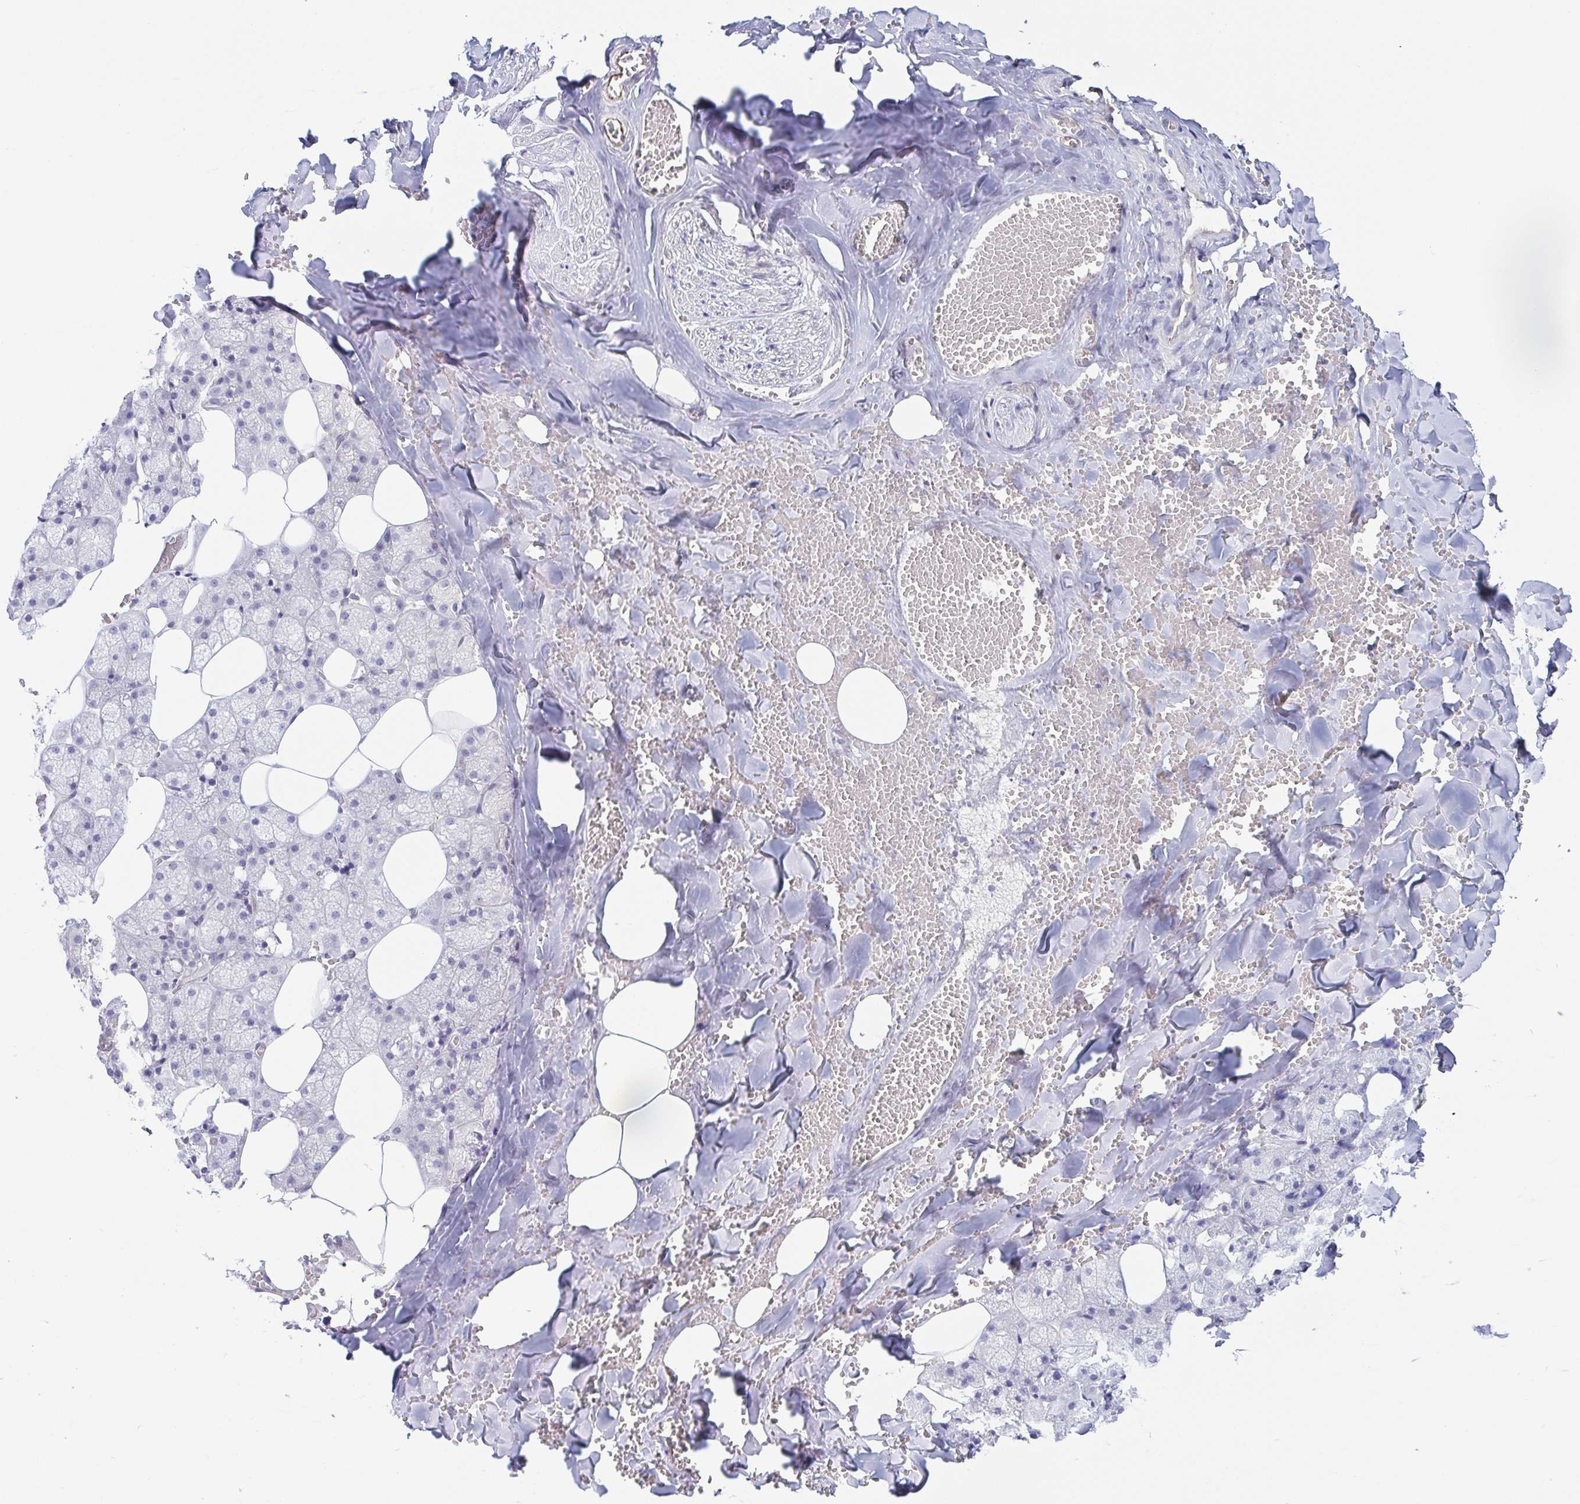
{"staining": {"intensity": "negative", "quantity": "none", "location": "none"}, "tissue": "salivary gland", "cell_type": "Glandular cells", "image_type": "normal", "snomed": [{"axis": "morphology", "description": "Normal tissue, NOS"}, {"axis": "topography", "description": "Salivary gland"}, {"axis": "topography", "description": "Peripheral nerve tissue"}], "caption": "This photomicrograph is of benign salivary gland stained with immunohistochemistry (IHC) to label a protein in brown with the nuclei are counter-stained blue. There is no expression in glandular cells. The staining is performed using DAB (3,3'-diaminobenzidine) brown chromogen with nuclei counter-stained in using hematoxylin.", "gene": "COL17A1", "patient": {"sex": "male", "age": 38}}